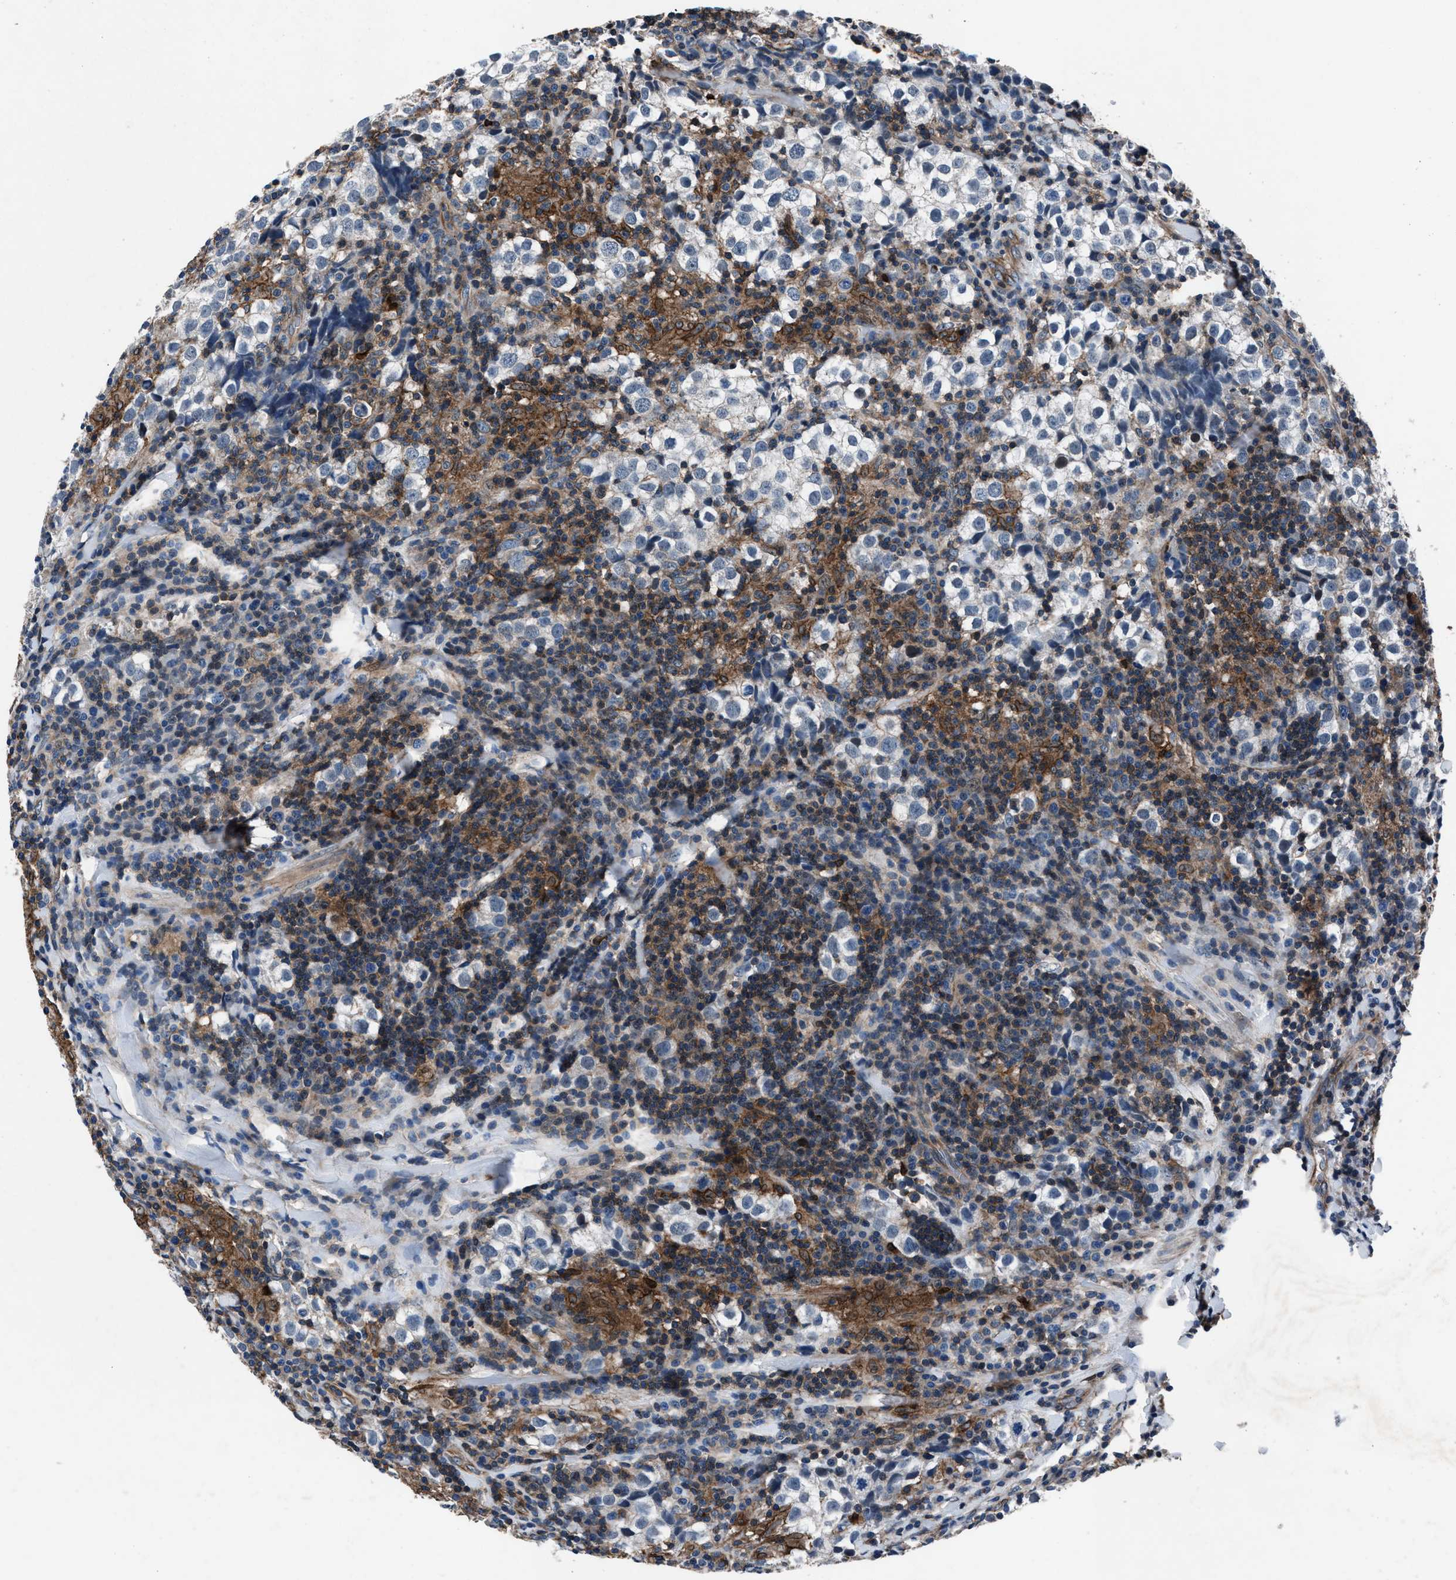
{"staining": {"intensity": "negative", "quantity": "none", "location": "none"}, "tissue": "testis cancer", "cell_type": "Tumor cells", "image_type": "cancer", "snomed": [{"axis": "morphology", "description": "Seminoma, NOS"}, {"axis": "morphology", "description": "Carcinoma, Embryonal, NOS"}, {"axis": "topography", "description": "Testis"}], "caption": "Histopathology image shows no significant protein staining in tumor cells of testis cancer. (Stains: DAB (3,3'-diaminobenzidine) immunohistochemistry (IHC) with hematoxylin counter stain, Microscopy: brightfield microscopy at high magnification).", "gene": "MFSD11", "patient": {"sex": "male", "age": 36}}